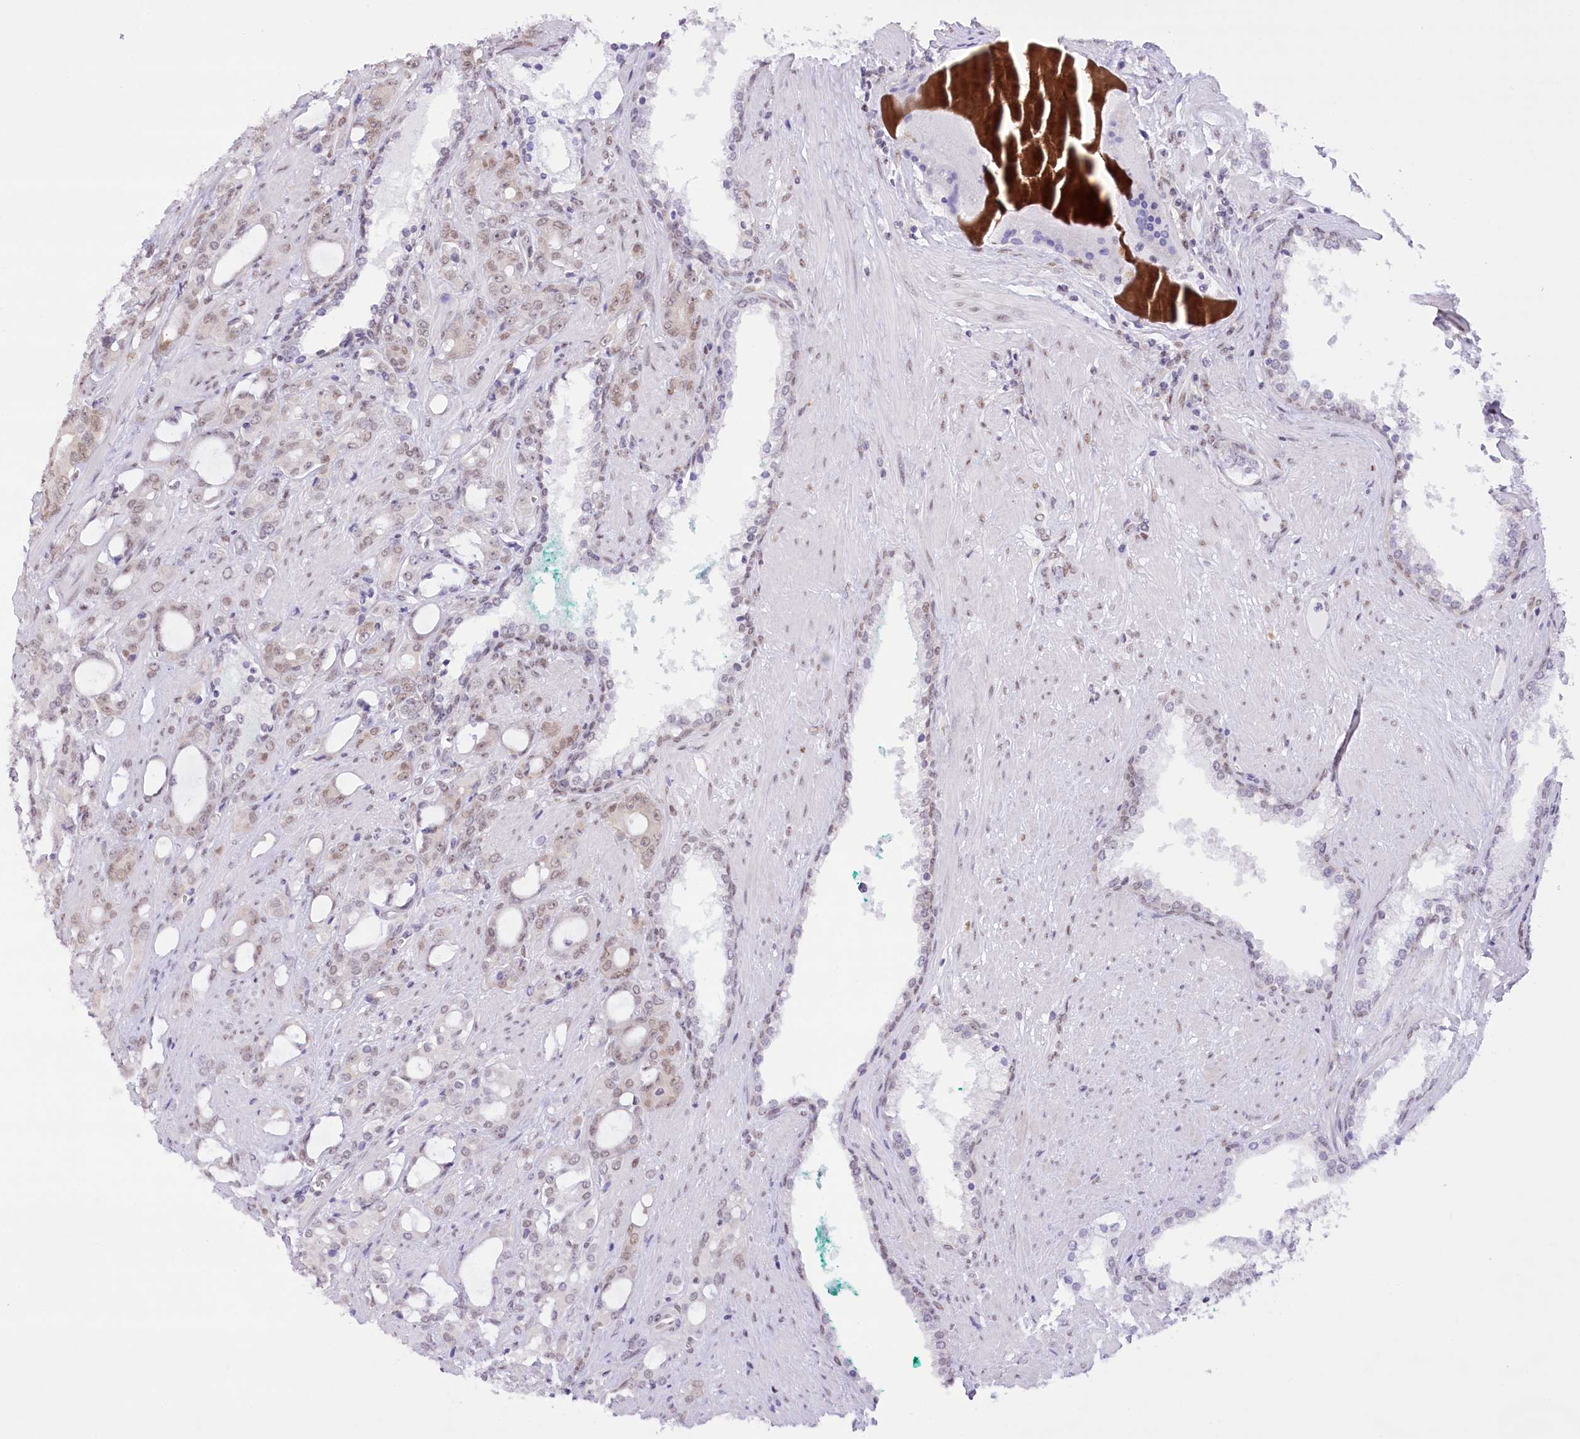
{"staining": {"intensity": "weak", "quantity": "25%-75%", "location": "nuclear"}, "tissue": "prostate cancer", "cell_type": "Tumor cells", "image_type": "cancer", "snomed": [{"axis": "morphology", "description": "Adenocarcinoma, High grade"}, {"axis": "topography", "description": "Prostate"}], "caption": "A photomicrograph of prostate adenocarcinoma (high-grade) stained for a protein reveals weak nuclear brown staining in tumor cells. (IHC, brightfield microscopy, high magnification).", "gene": "HNRNPA0", "patient": {"sex": "male", "age": 72}}